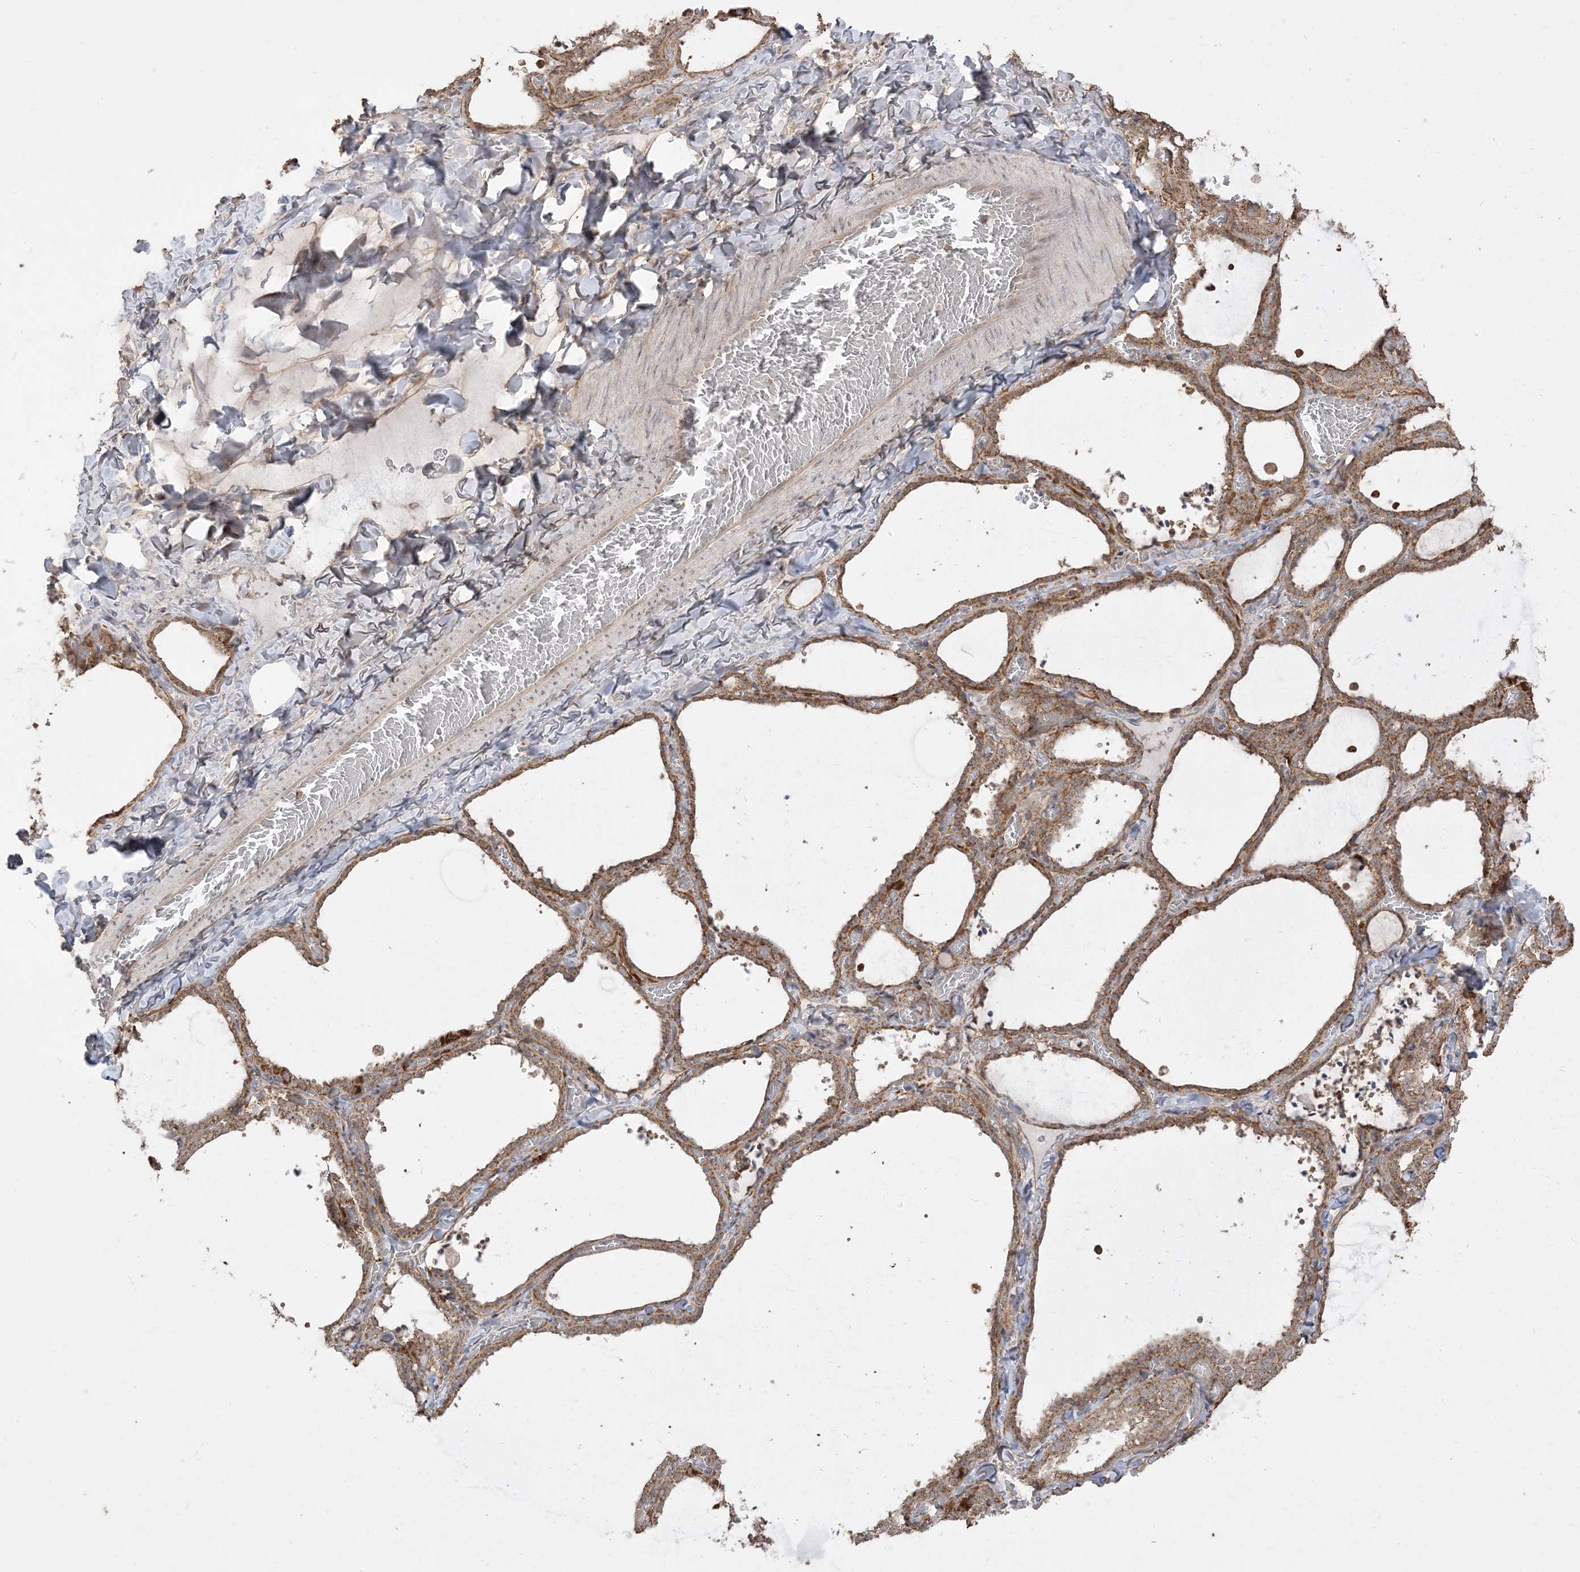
{"staining": {"intensity": "moderate", "quantity": ">75%", "location": "cytoplasmic/membranous"}, "tissue": "thyroid gland", "cell_type": "Glandular cells", "image_type": "normal", "snomed": [{"axis": "morphology", "description": "Normal tissue, NOS"}, {"axis": "topography", "description": "Thyroid gland"}], "caption": "IHC micrograph of normal human thyroid gland stained for a protein (brown), which exhibits medium levels of moderate cytoplasmic/membranous positivity in about >75% of glandular cells.", "gene": "SIRT3", "patient": {"sex": "female", "age": 22}}